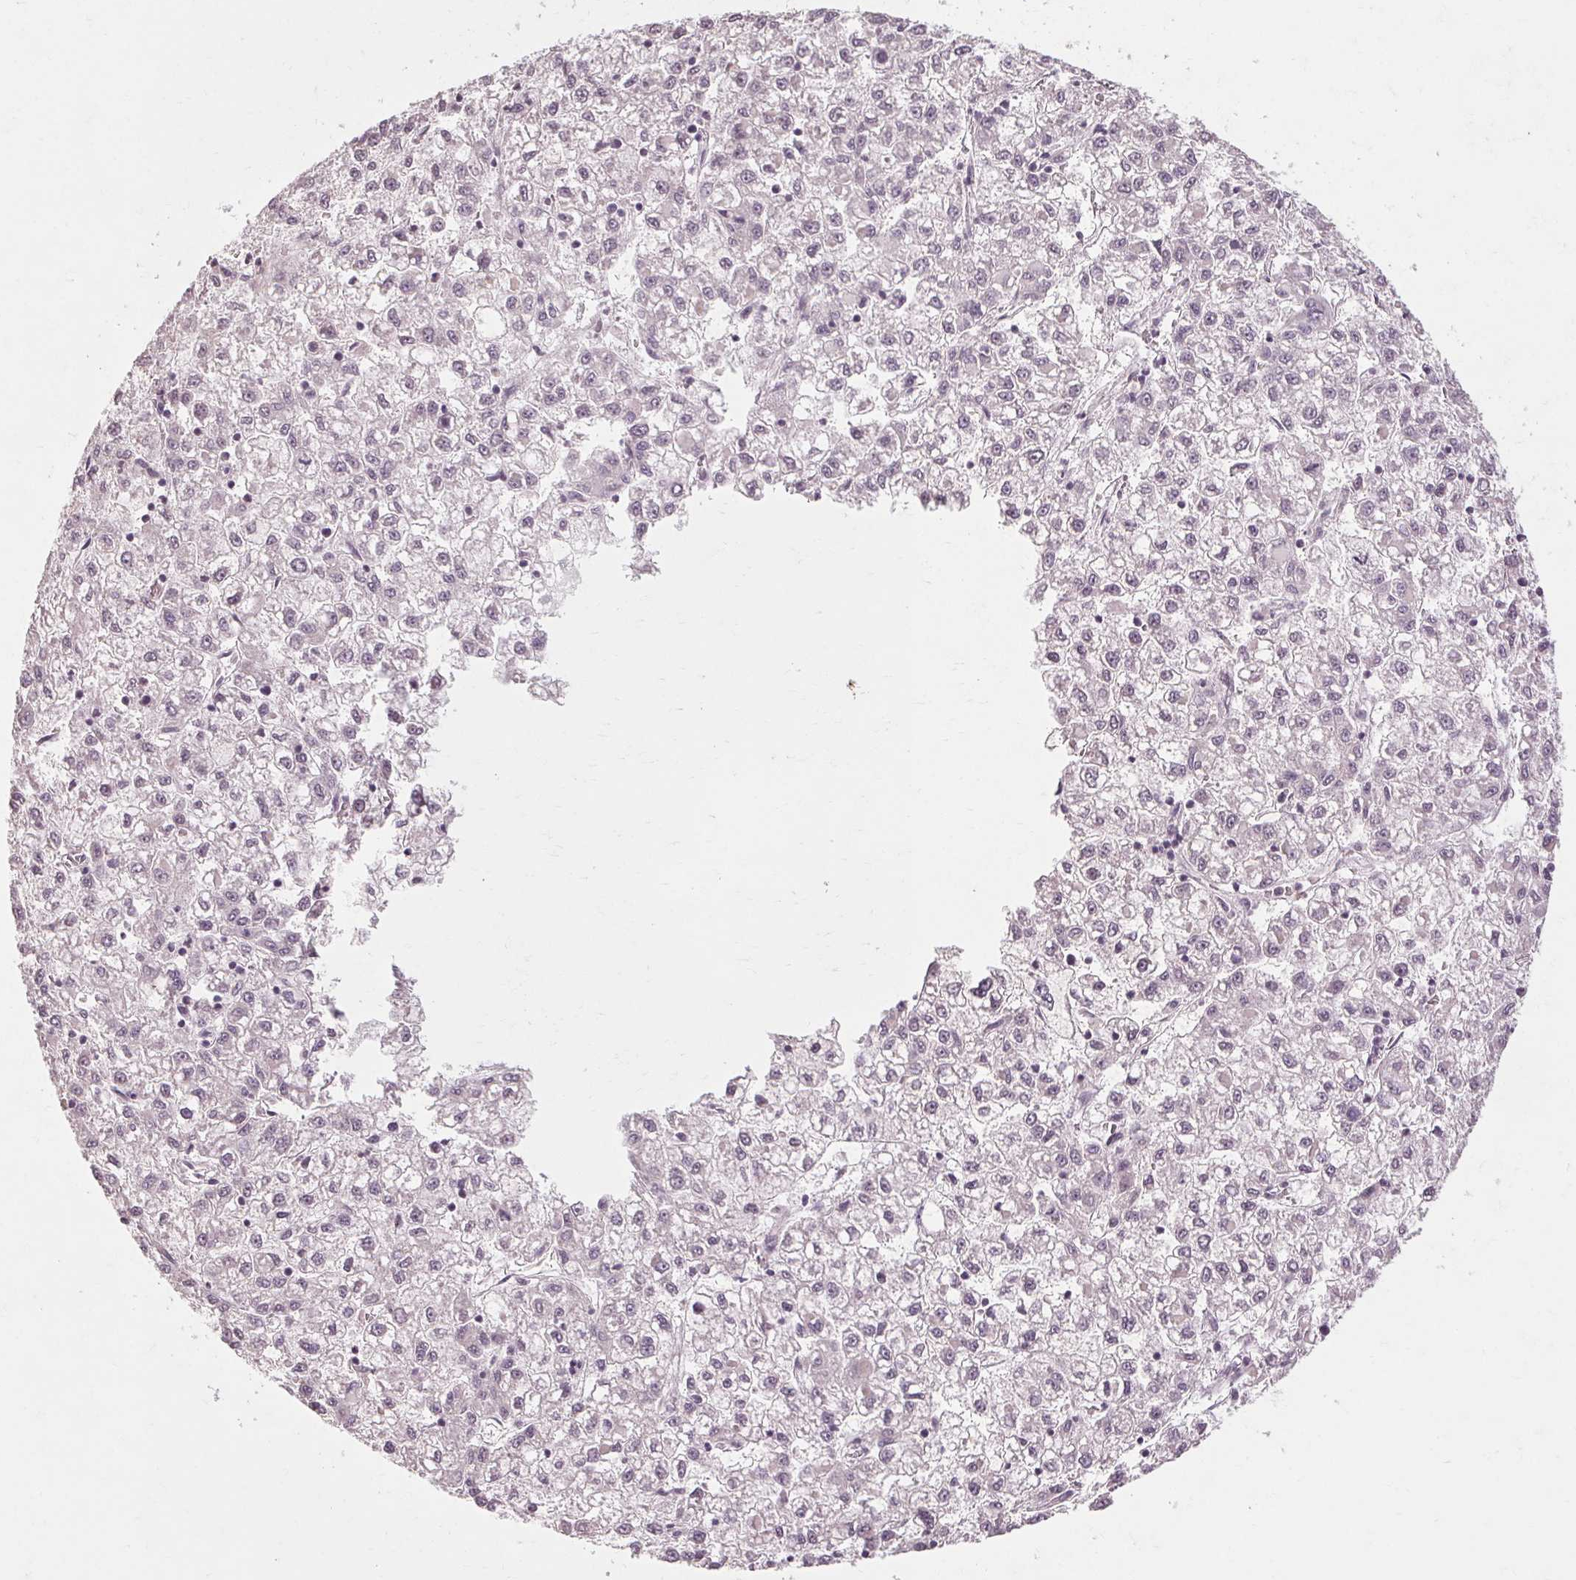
{"staining": {"intensity": "negative", "quantity": "none", "location": "none"}, "tissue": "liver cancer", "cell_type": "Tumor cells", "image_type": "cancer", "snomed": [{"axis": "morphology", "description": "Carcinoma, Hepatocellular, NOS"}, {"axis": "topography", "description": "Liver"}], "caption": "The immunohistochemistry (IHC) photomicrograph has no significant expression in tumor cells of liver hepatocellular carcinoma tissue. (Stains: DAB immunohistochemistry (IHC) with hematoxylin counter stain, Microscopy: brightfield microscopy at high magnification).", "gene": "POMC", "patient": {"sex": "male", "age": 40}}